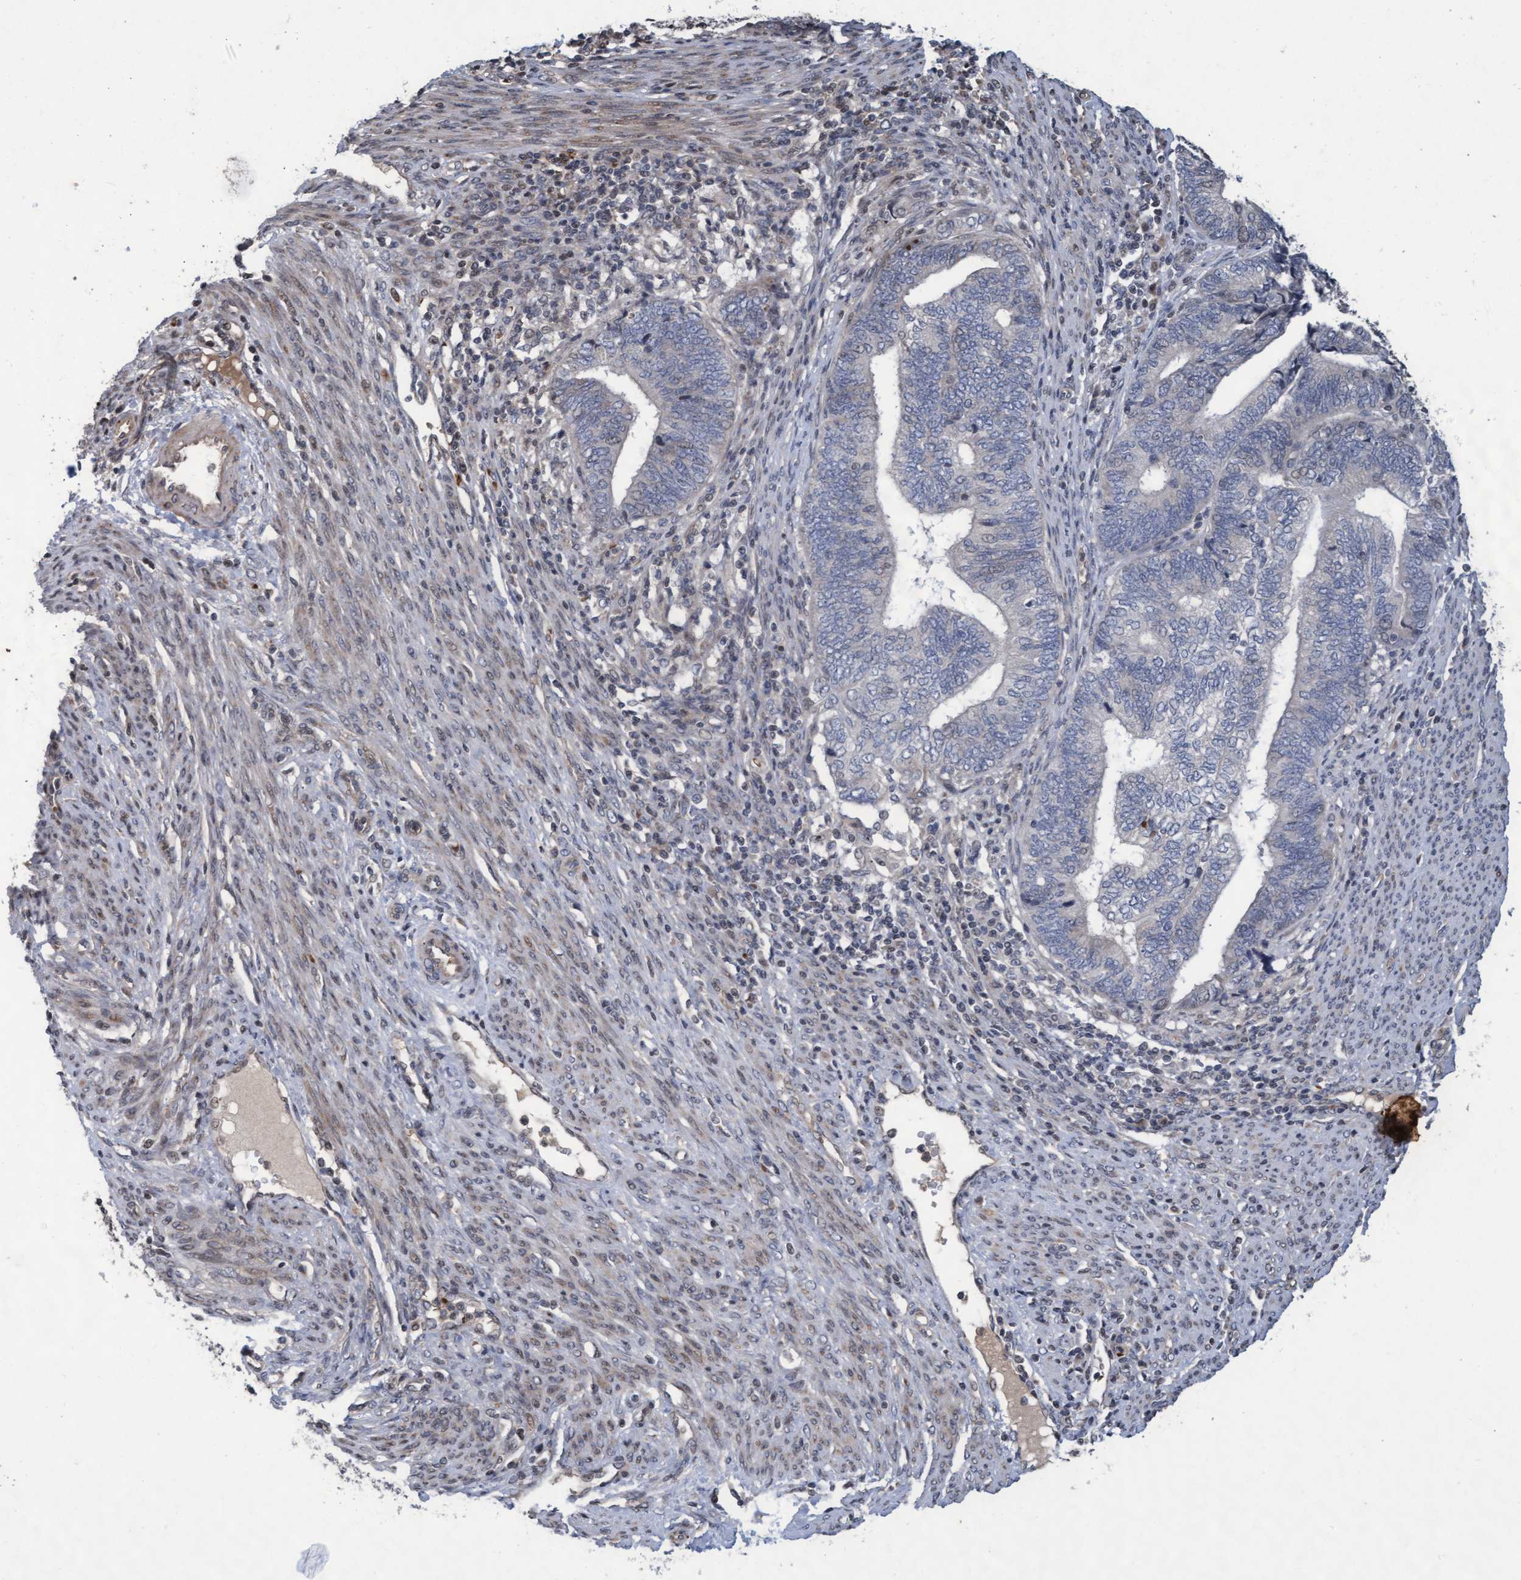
{"staining": {"intensity": "negative", "quantity": "none", "location": "none"}, "tissue": "endometrial cancer", "cell_type": "Tumor cells", "image_type": "cancer", "snomed": [{"axis": "morphology", "description": "Adenocarcinoma, NOS"}, {"axis": "topography", "description": "Uterus"}, {"axis": "topography", "description": "Endometrium"}], "caption": "Endometrial cancer was stained to show a protein in brown. There is no significant expression in tumor cells. (Stains: DAB (3,3'-diaminobenzidine) immunohistochemistry (IHC) with hematoxylin counter stain, Microscopy: brightfield microscopy at high magnification).", "gene": "KCNC2", "patient": {"sex": "female", "age": 70}}